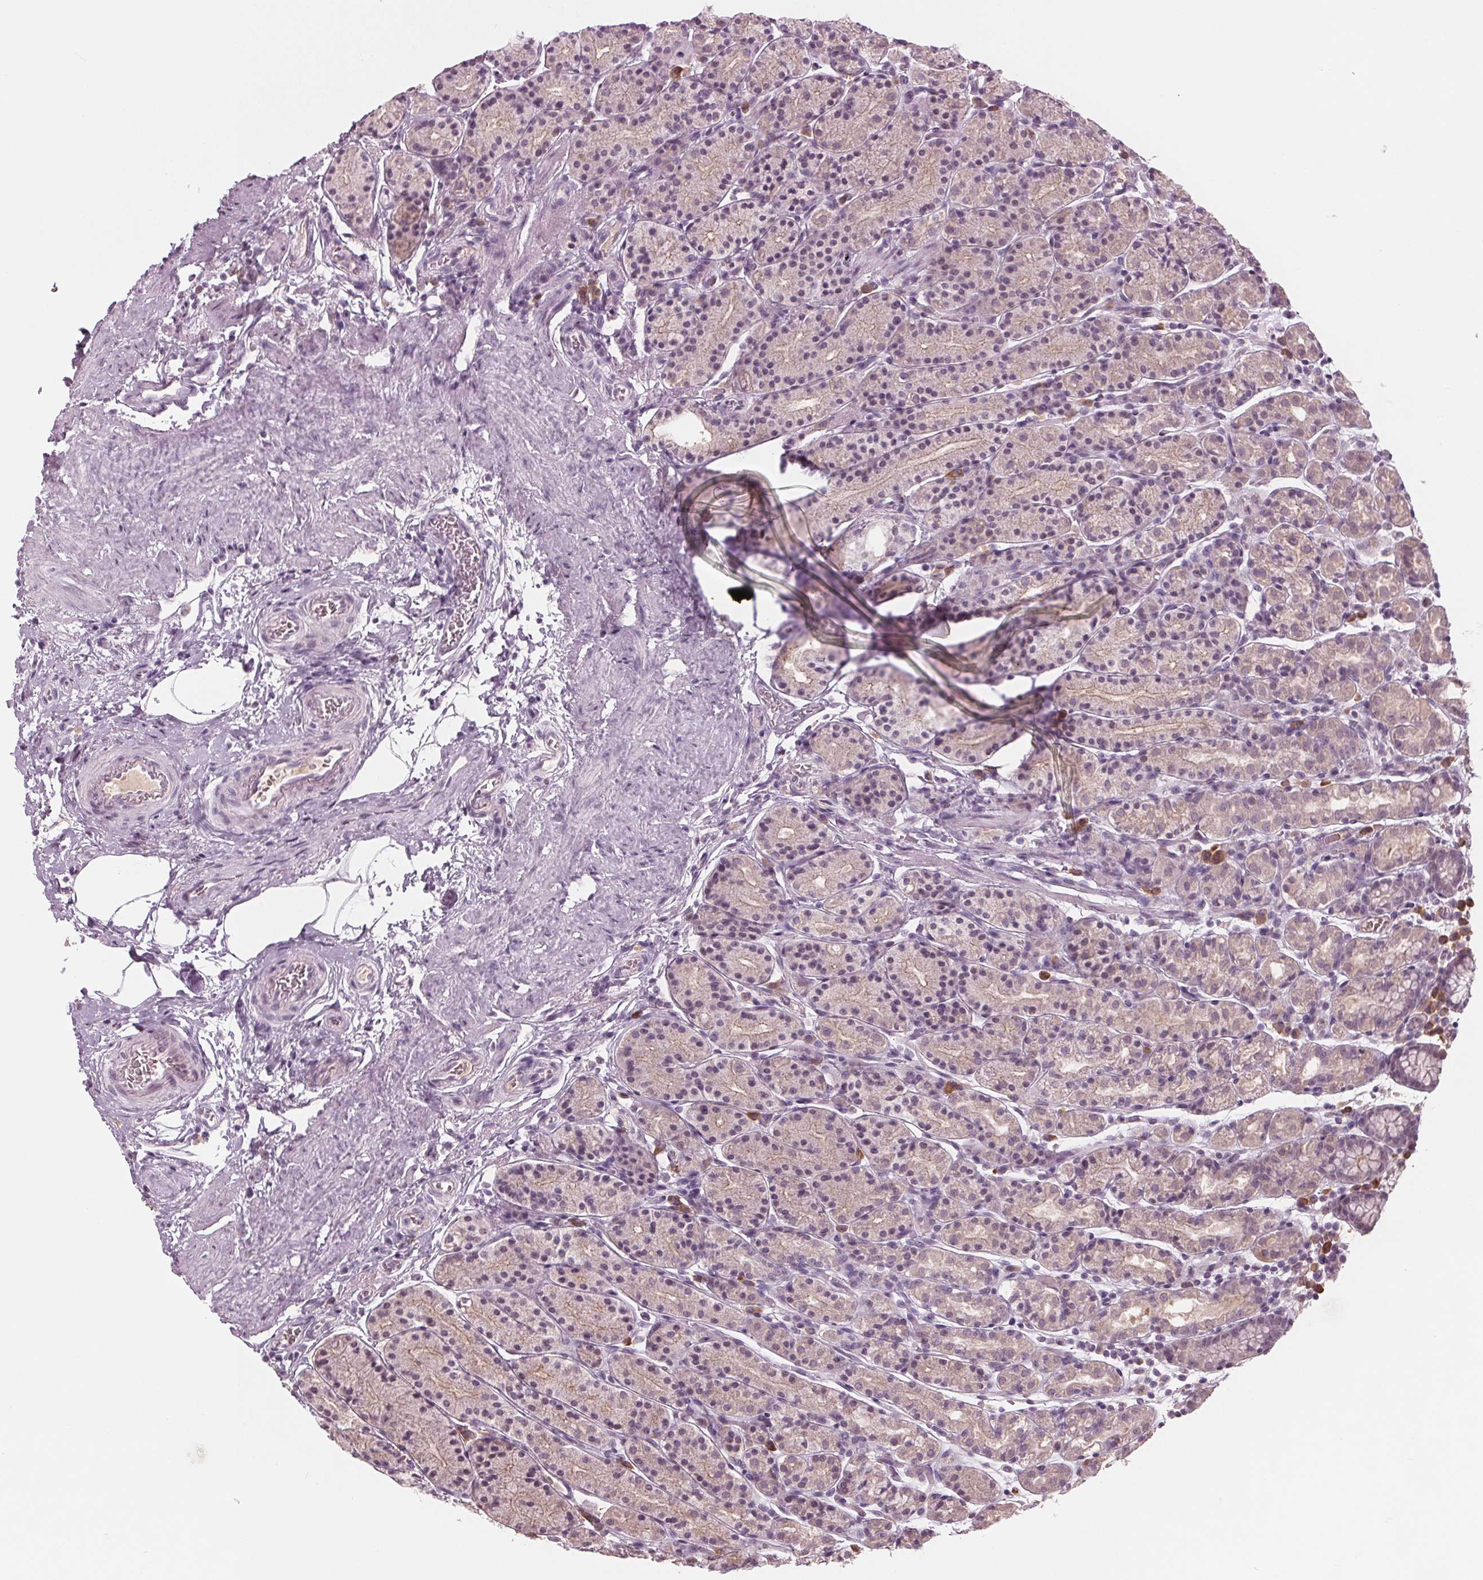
{"staining": {"intensity": "weak", "quantity": "<25%", "location": "cytoplasmic/membranous"}, "tissue": "stomach", "cell_type": "Glandular cells", "image_type": "normal", "snomed": [{"axis": "morphology", "description": "Normal tissue, NOS"}, {"axis": "topography", "description": "Stomach, upper"}, {"axis": "topography", "description": "Stomach"}], "caption": "Immunohistochemistry (IHC) image of benign stomach: stomach stained with DAB (3,3'-diaminobenzidine) shows no significant protein positivity in glandular cells.", "gene": "CXCL16", "patient": {"sex": "male", "age": 62}}